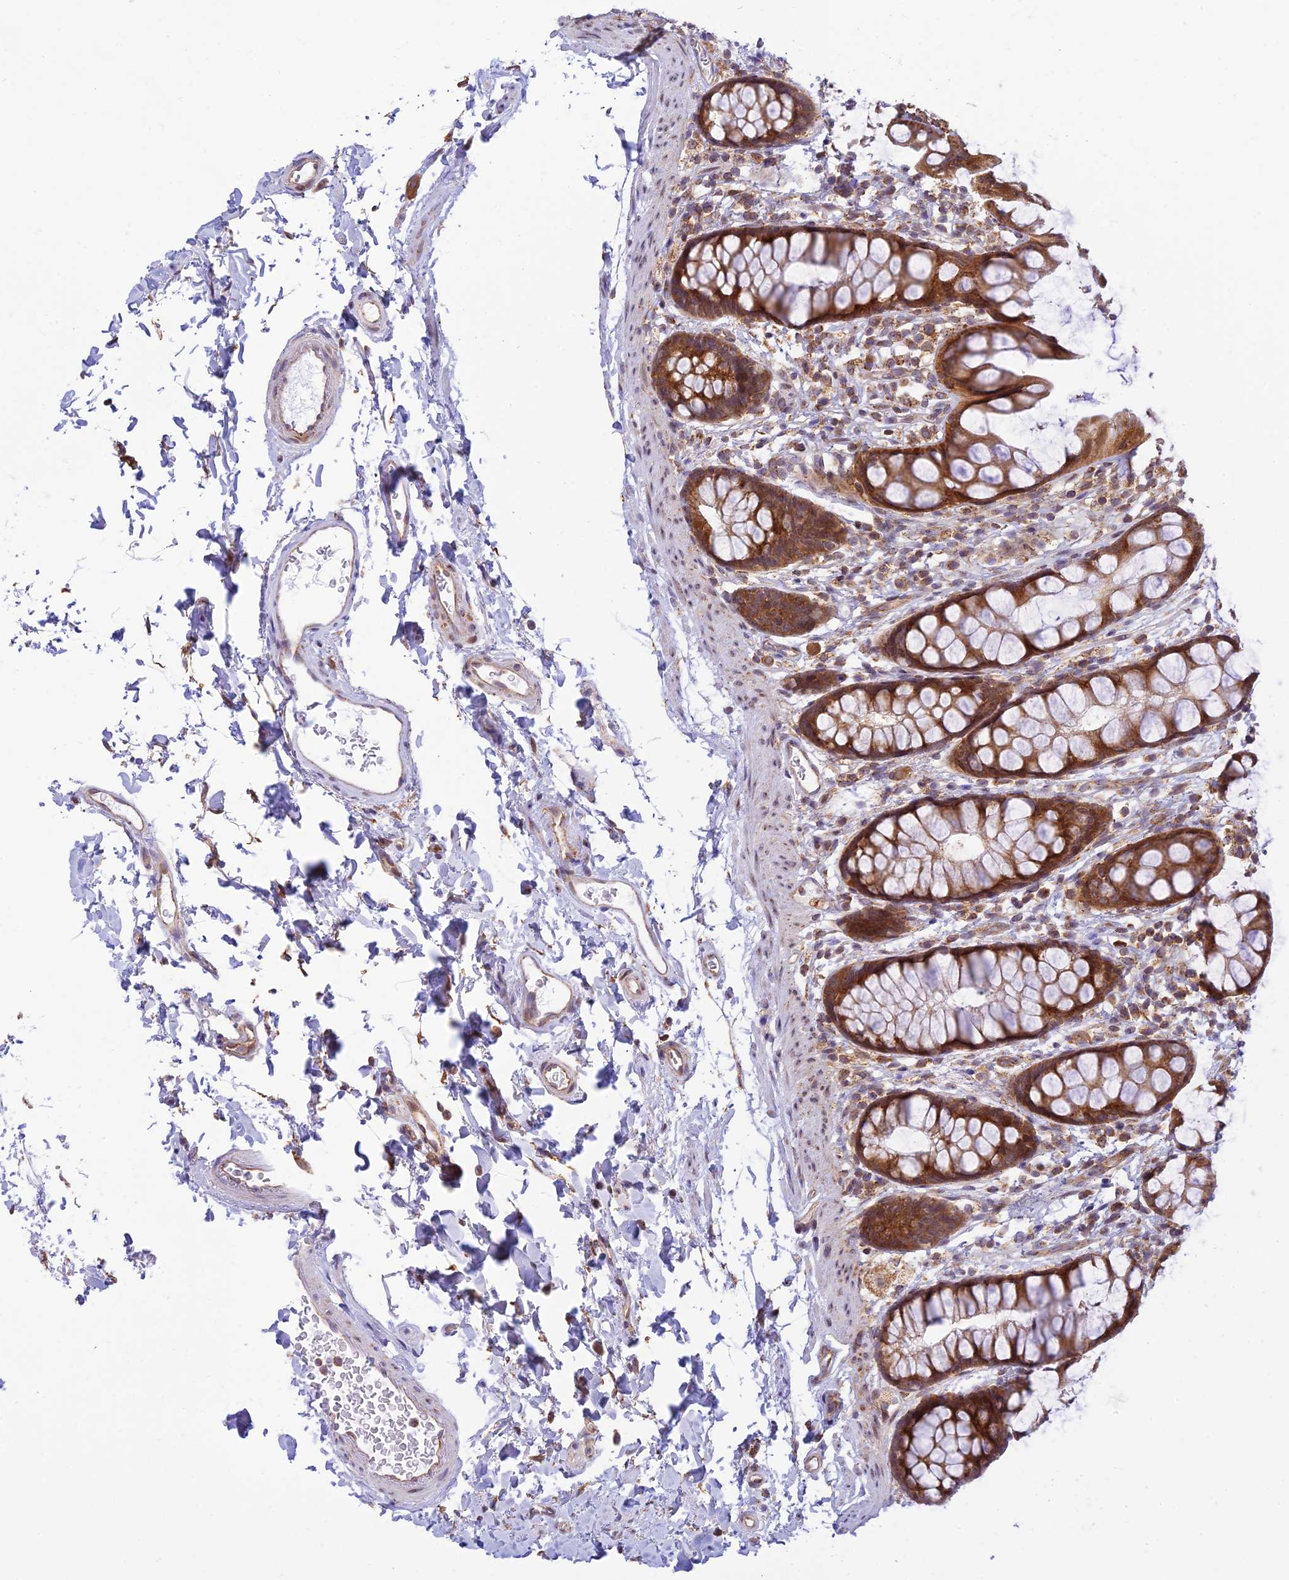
{"staining": {"intensity": "strong", "quantity": ">75%", "location": "cytoplasmic/membranous"}, "tissue": "rectum", "cell_type": "Glandular cells", "image_type": "normal", "snomed": [{"axis": "morphology", "description": "Normal tissue, NOS"}, {"axis": "topography", "description": "Rectum"}], "caption": "Human rectum stained for a protein (brown) reveals strong cytoplasmic/membranous positive positivity in approximately >75% of glandular cells.", "gene": "HOOK2", "patient": {"sex": "female", "age": 65}}